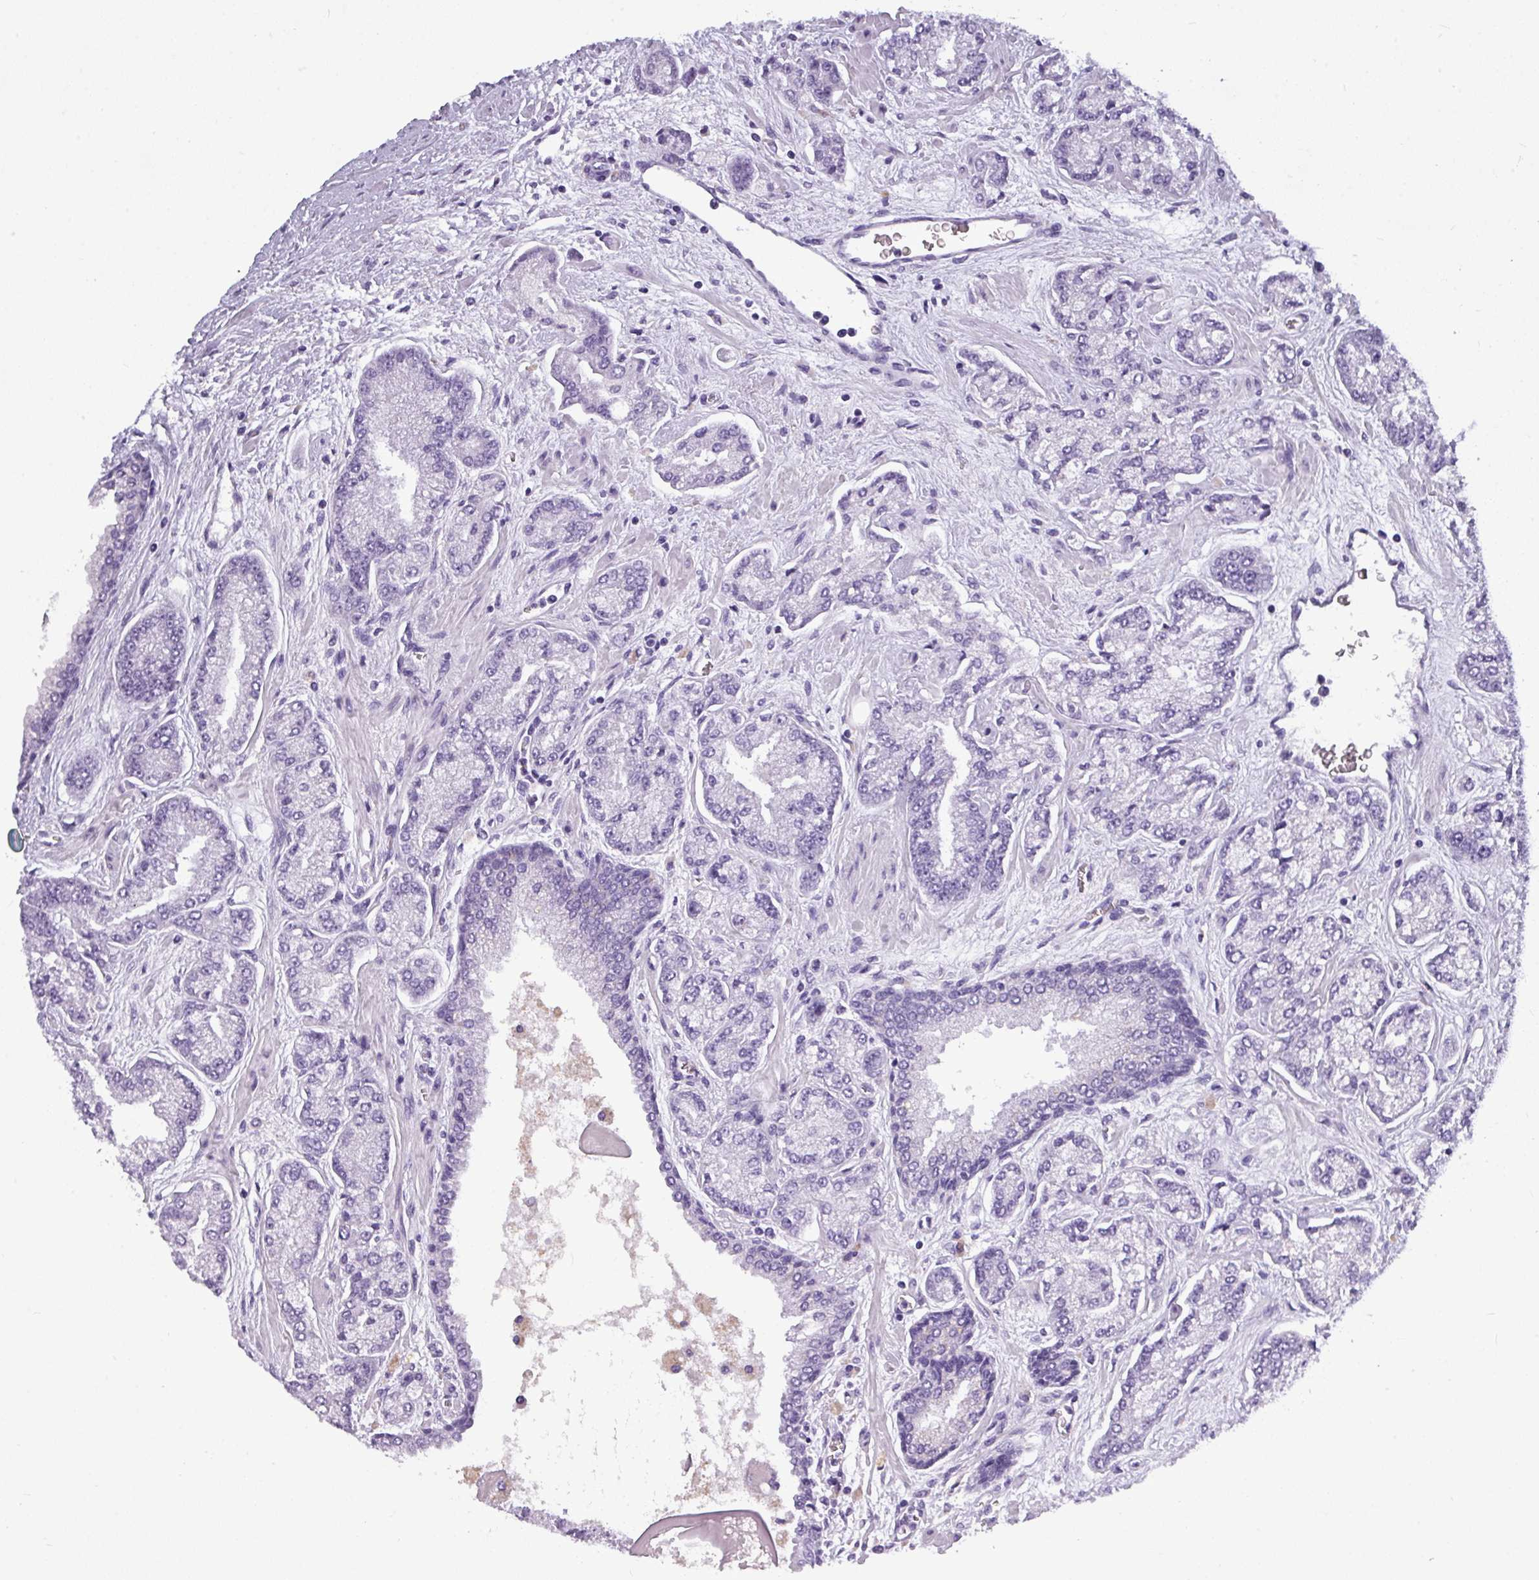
{"staining": {"intensity": "negative", "quantity": "none", "location": "none"}, "tissue": "prostate cancer", "cell_type": "Tumor cells", "image_type": "cancer", "snomed": [{"axis": "morphology", "description": "Adenocarcinoma, High grade"}, {"axis": "topography", "description": "Prostate"}], "caption": "There is no significant staining in tumor cells of prostate high-grade adenocarcinoma.", "gene": "TMEM91", "patient": {"sex": "male", "age": 68}}